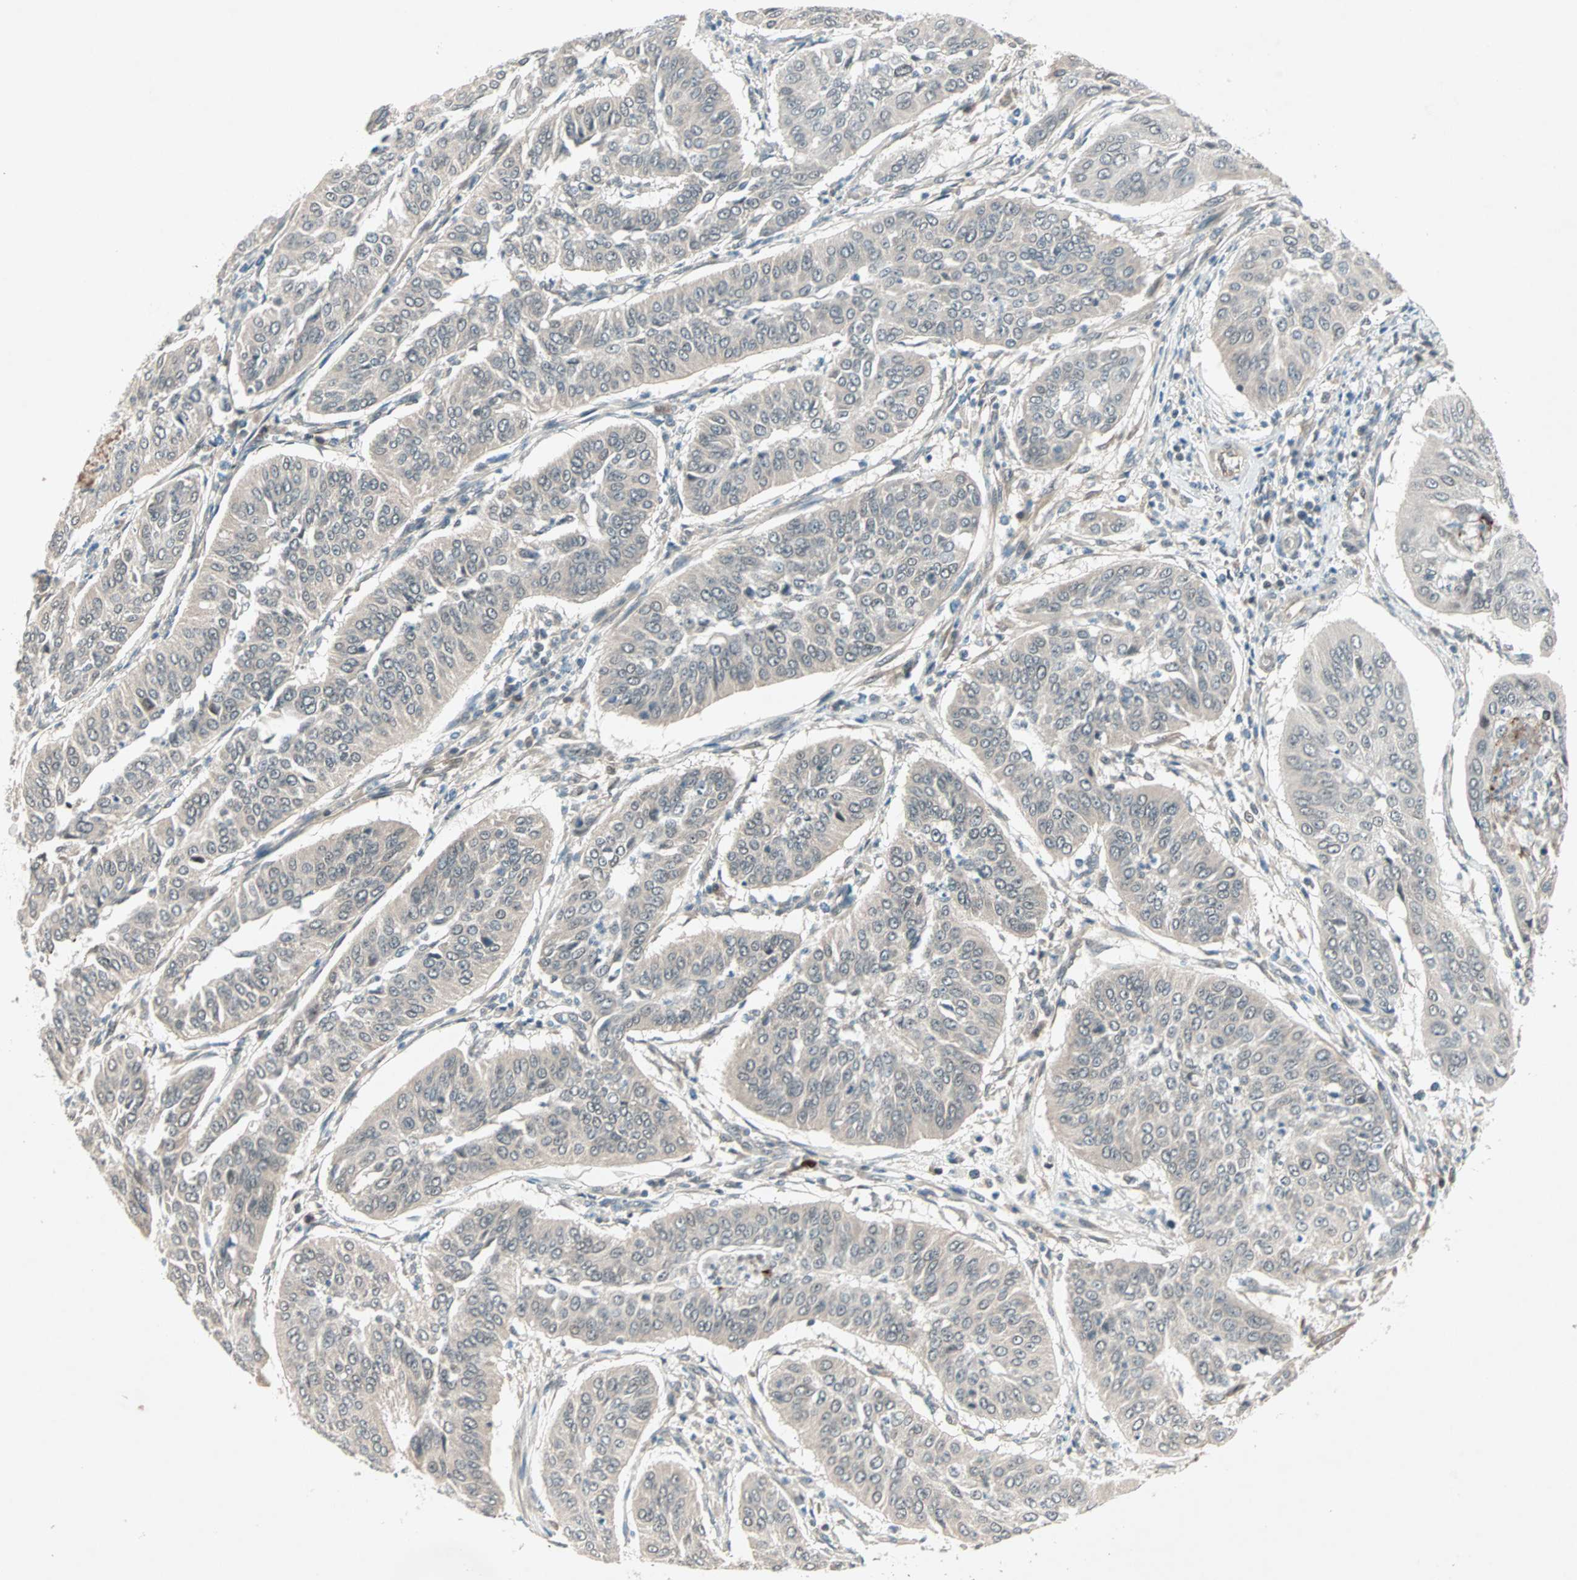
{"staining": {"intensity": "negative", "quantity": "none", "location": "none"}, "tissue": "cervical cancer", "cell_type": "Tumor cells", "image_type": "cancer", "snomed": [{"axis": "morphology", "description": "Normal tissue, NOS"}, {"axis": "morphology", "description": "Squamous cell carcinoma, NOS"}, {"axis": "topography", "description": "Cervix"}], "caption": "A high-resolution histopathology image shows IHC staining of squamous cell carcinoma (cervical), which exhibits no significant staining in tumor cells. (DAB IHC with hematoxylin counter stain).", "gene": "PGBD1", "patient": {"sex": "female", "age": 39}}